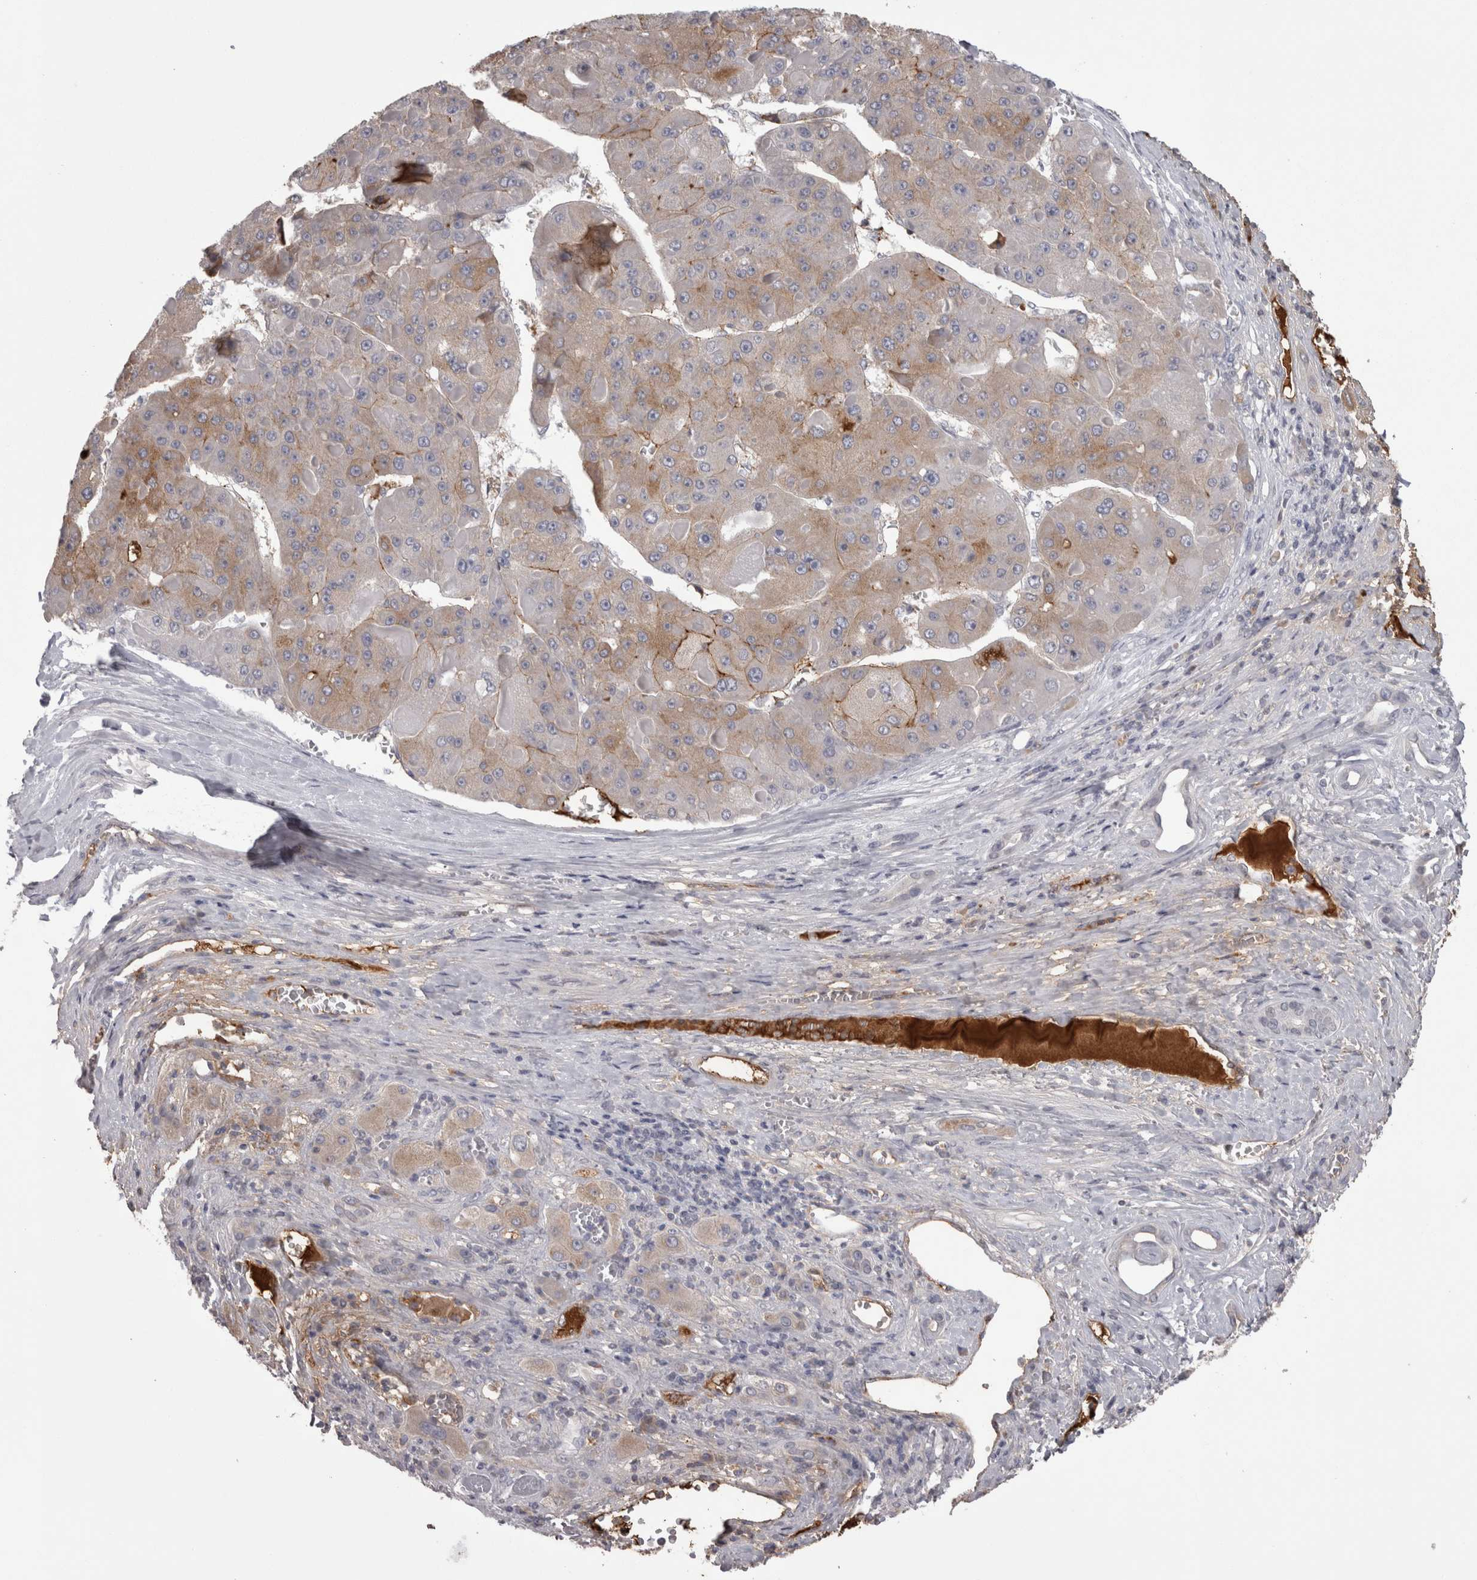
{"staining": {"intensity": "weak", "quantity": "25%-75%", "location": "cytoplasmic/membranous"}, "tissue": "liver cancer", "cell_type": "Tumor cells", "image_type": "cancer", "snomed": [{"axis": "morphology", "description": "Carcinoma, Hepatocellular, NOS"}, {"axis": "topography", "description": "Liver"}], "caption": "DAB (3,3'-diaminobenzidine) immunohistochemical staining of liver hepatocellular carcinoma displays weak cytoplasmic/membranous protein staining in about 25%-75% of tumor cells.", "gene": "SAA4", "patient": {"sex": "female", "age": 73}}